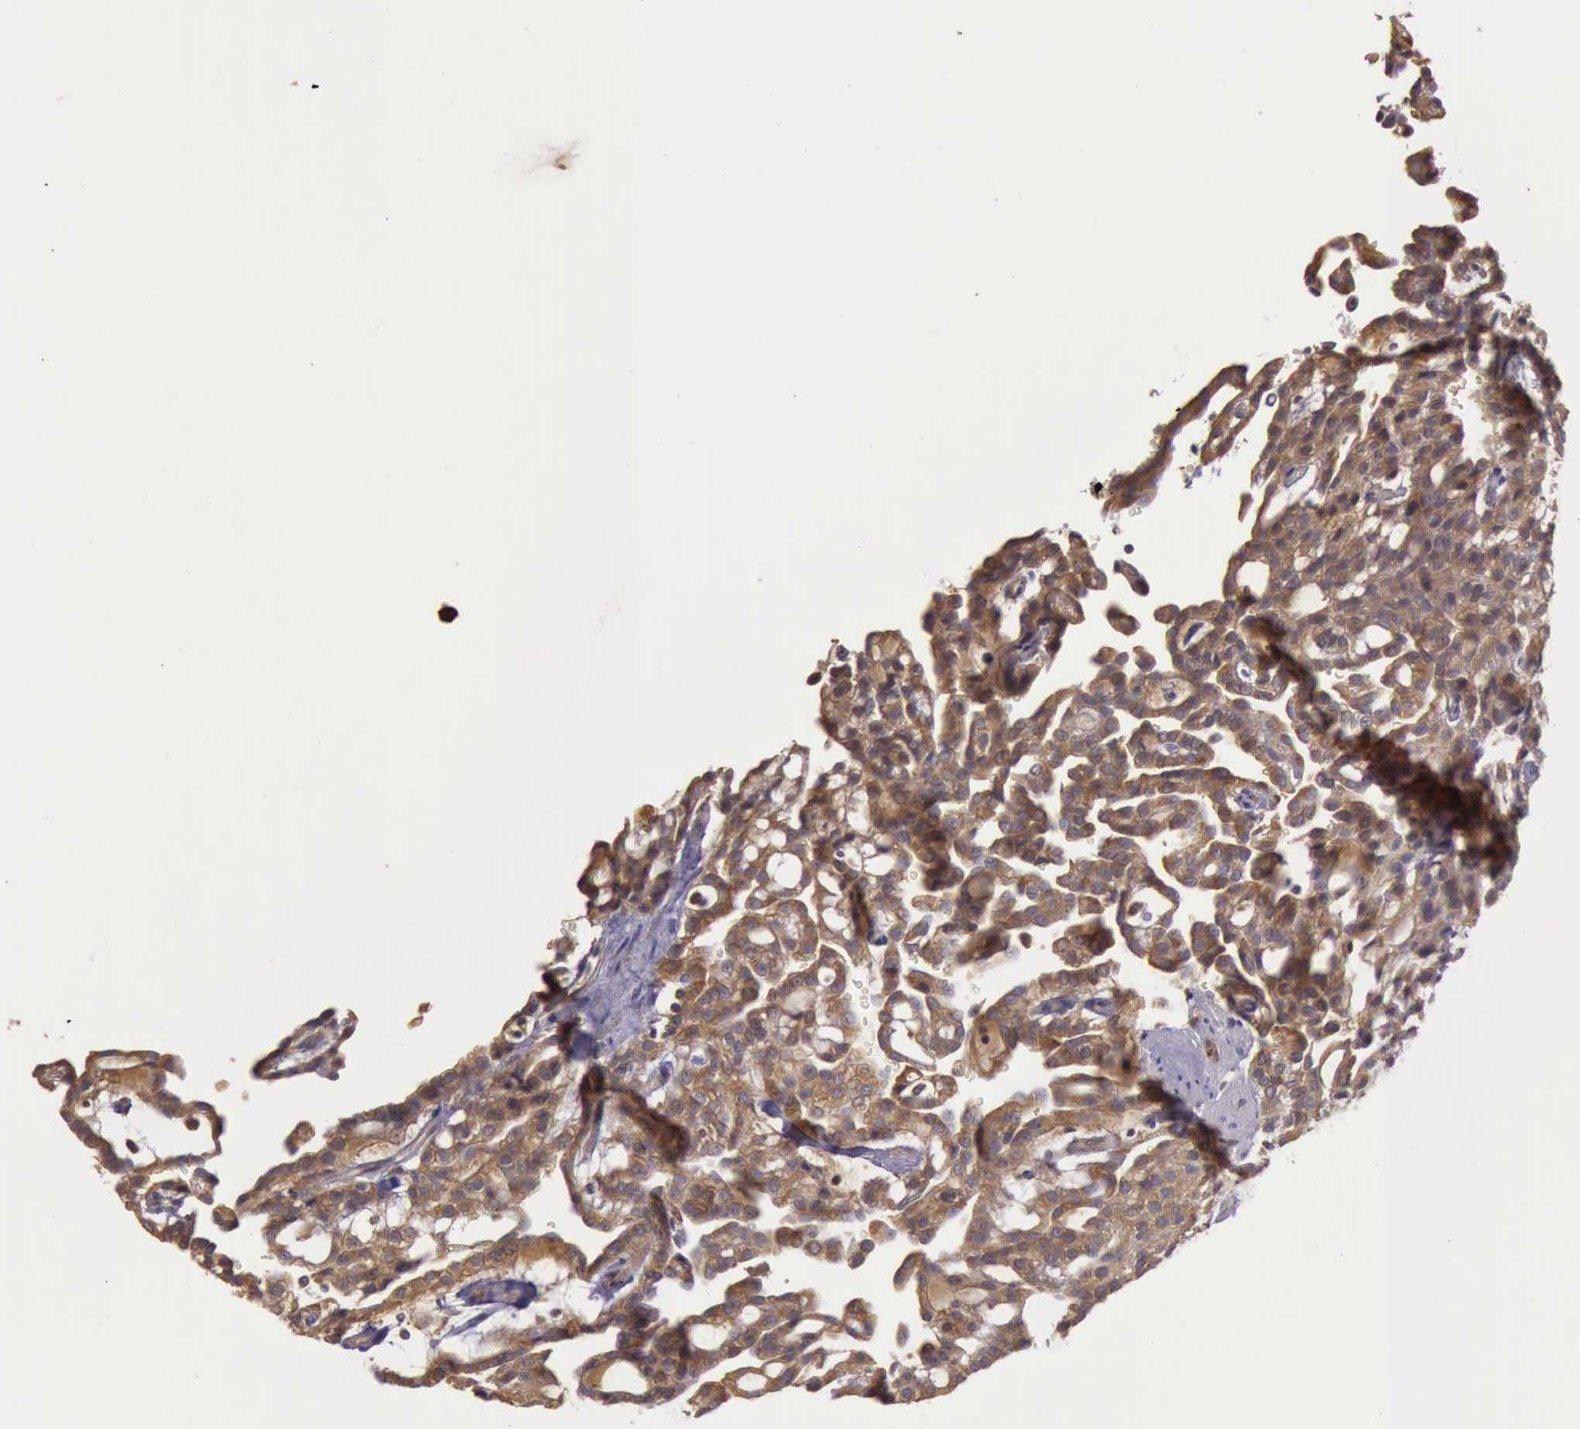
{"staining": {"intensity": "strong", "quantity": ">75%", "location": "cytoplasmic/membranous"}, "tissue": "renal cancer", "cell_type": "Tumor cells", "image_type": "cancer", "snomed": [{"axis": "morphology", "description": "Adenocarcinoma, NOS"}, {"axis": "topography", "description": "Kidney"}], "caption": "A brown stain highlights strong cytoplasmic/membranous positivity of a protein in adenocarcinoma (renal) tumor cells. (brown staining indicates protein expression, while blue staining denotes nuclei).", "gene": "EIF5", "patient": {"sex": "male", "age": 63}}